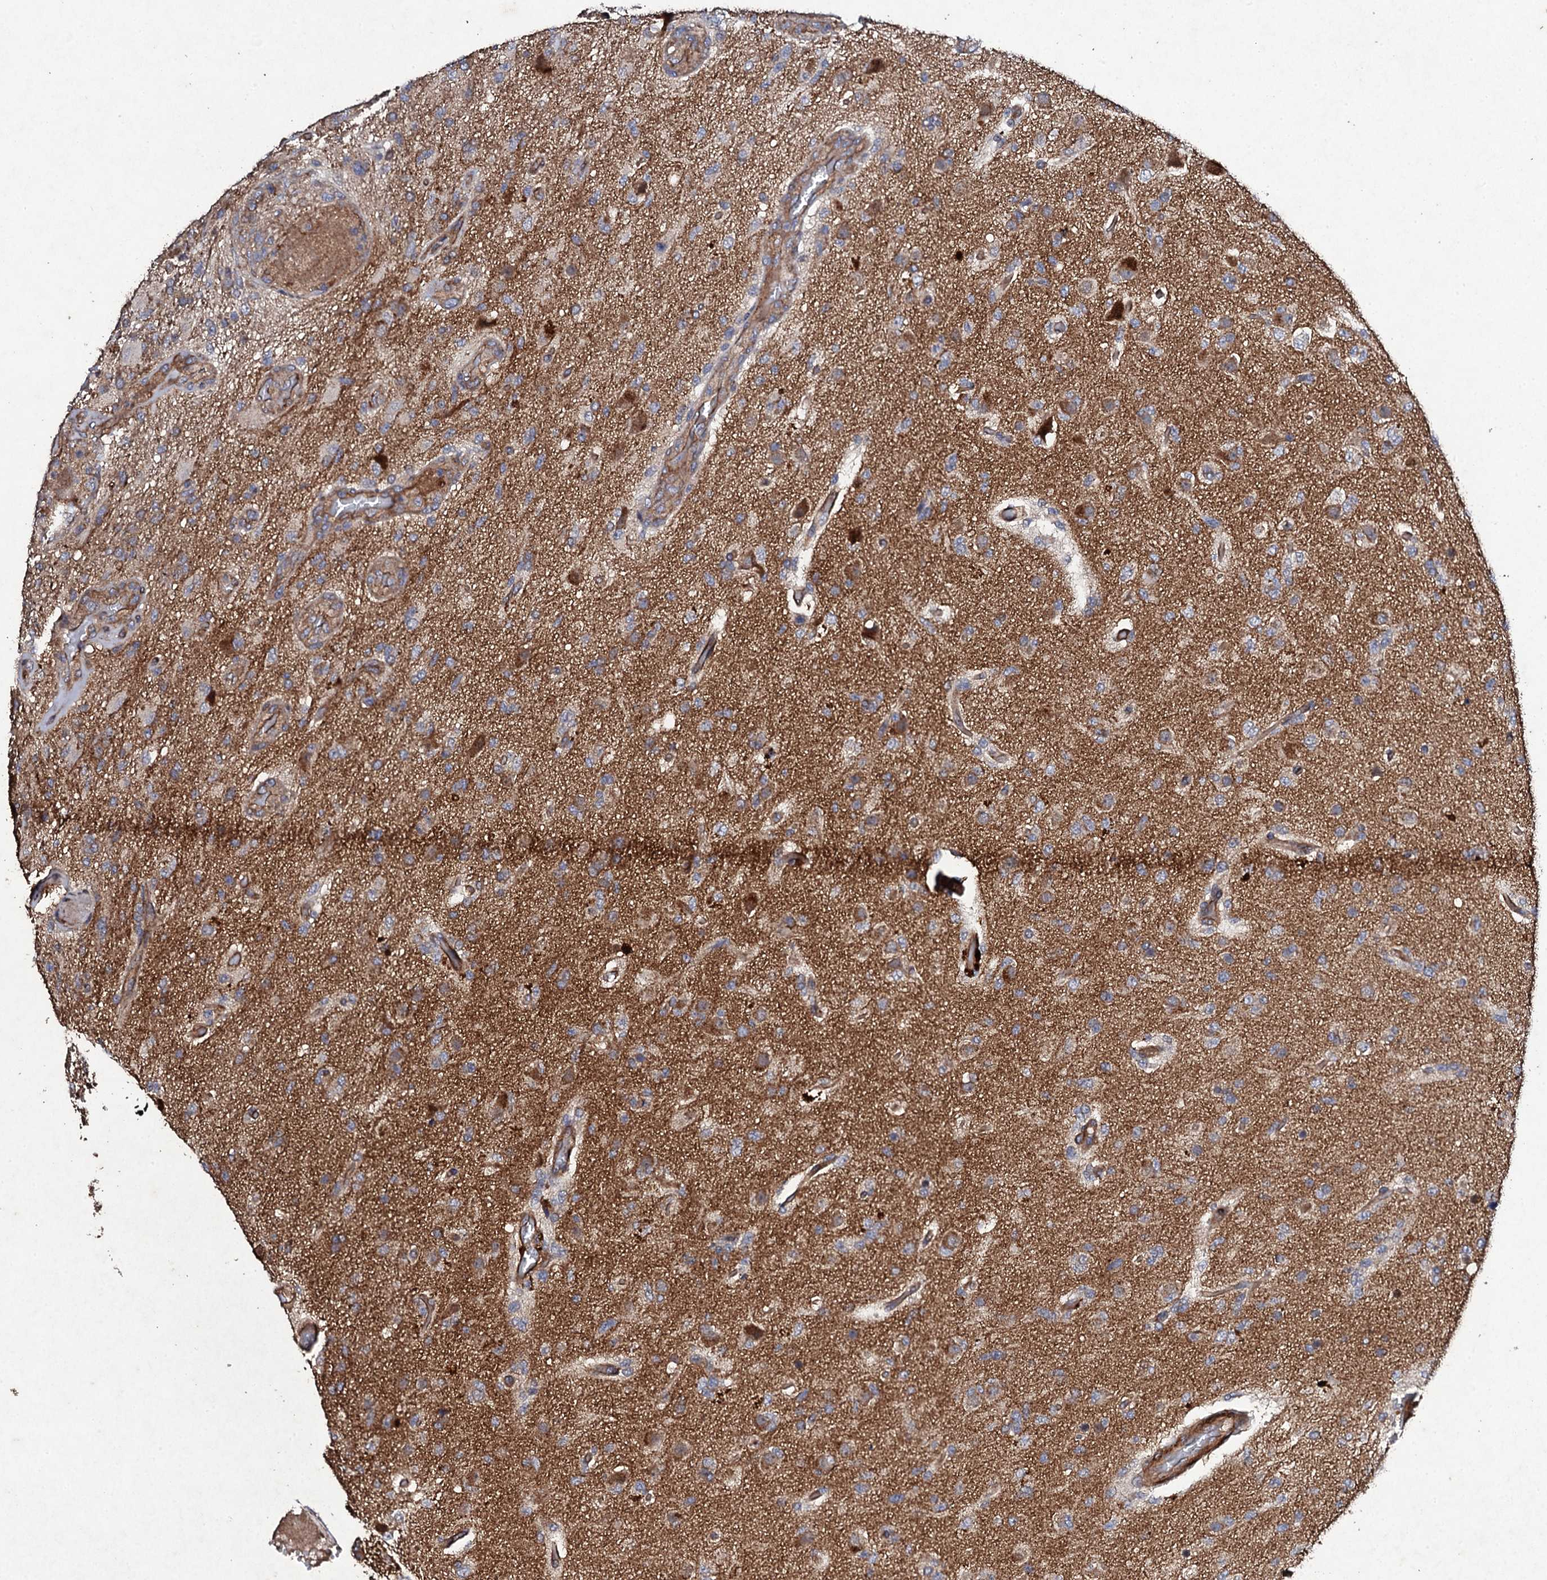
{"staining": {"intensity": "moderate", "quantity": ">75%", "location": "cytoplasmic/membranous"}, "tissue": "glioma", "cell_type": "Tumor cells", "image_type": "cancer", "snomed": [{"axis": "morphology", "description": "Glioma, malignant, High grade"}, {"axis": "topography", "description": "Brain"}], "caption": "Protein staining of glioma tissue demonstrates moderate cytoplasmic/membranous positivity in approximately >75% of tumor cells.", "gene": "MOCOS", "patient": {"sex": "female", "age": 74}}